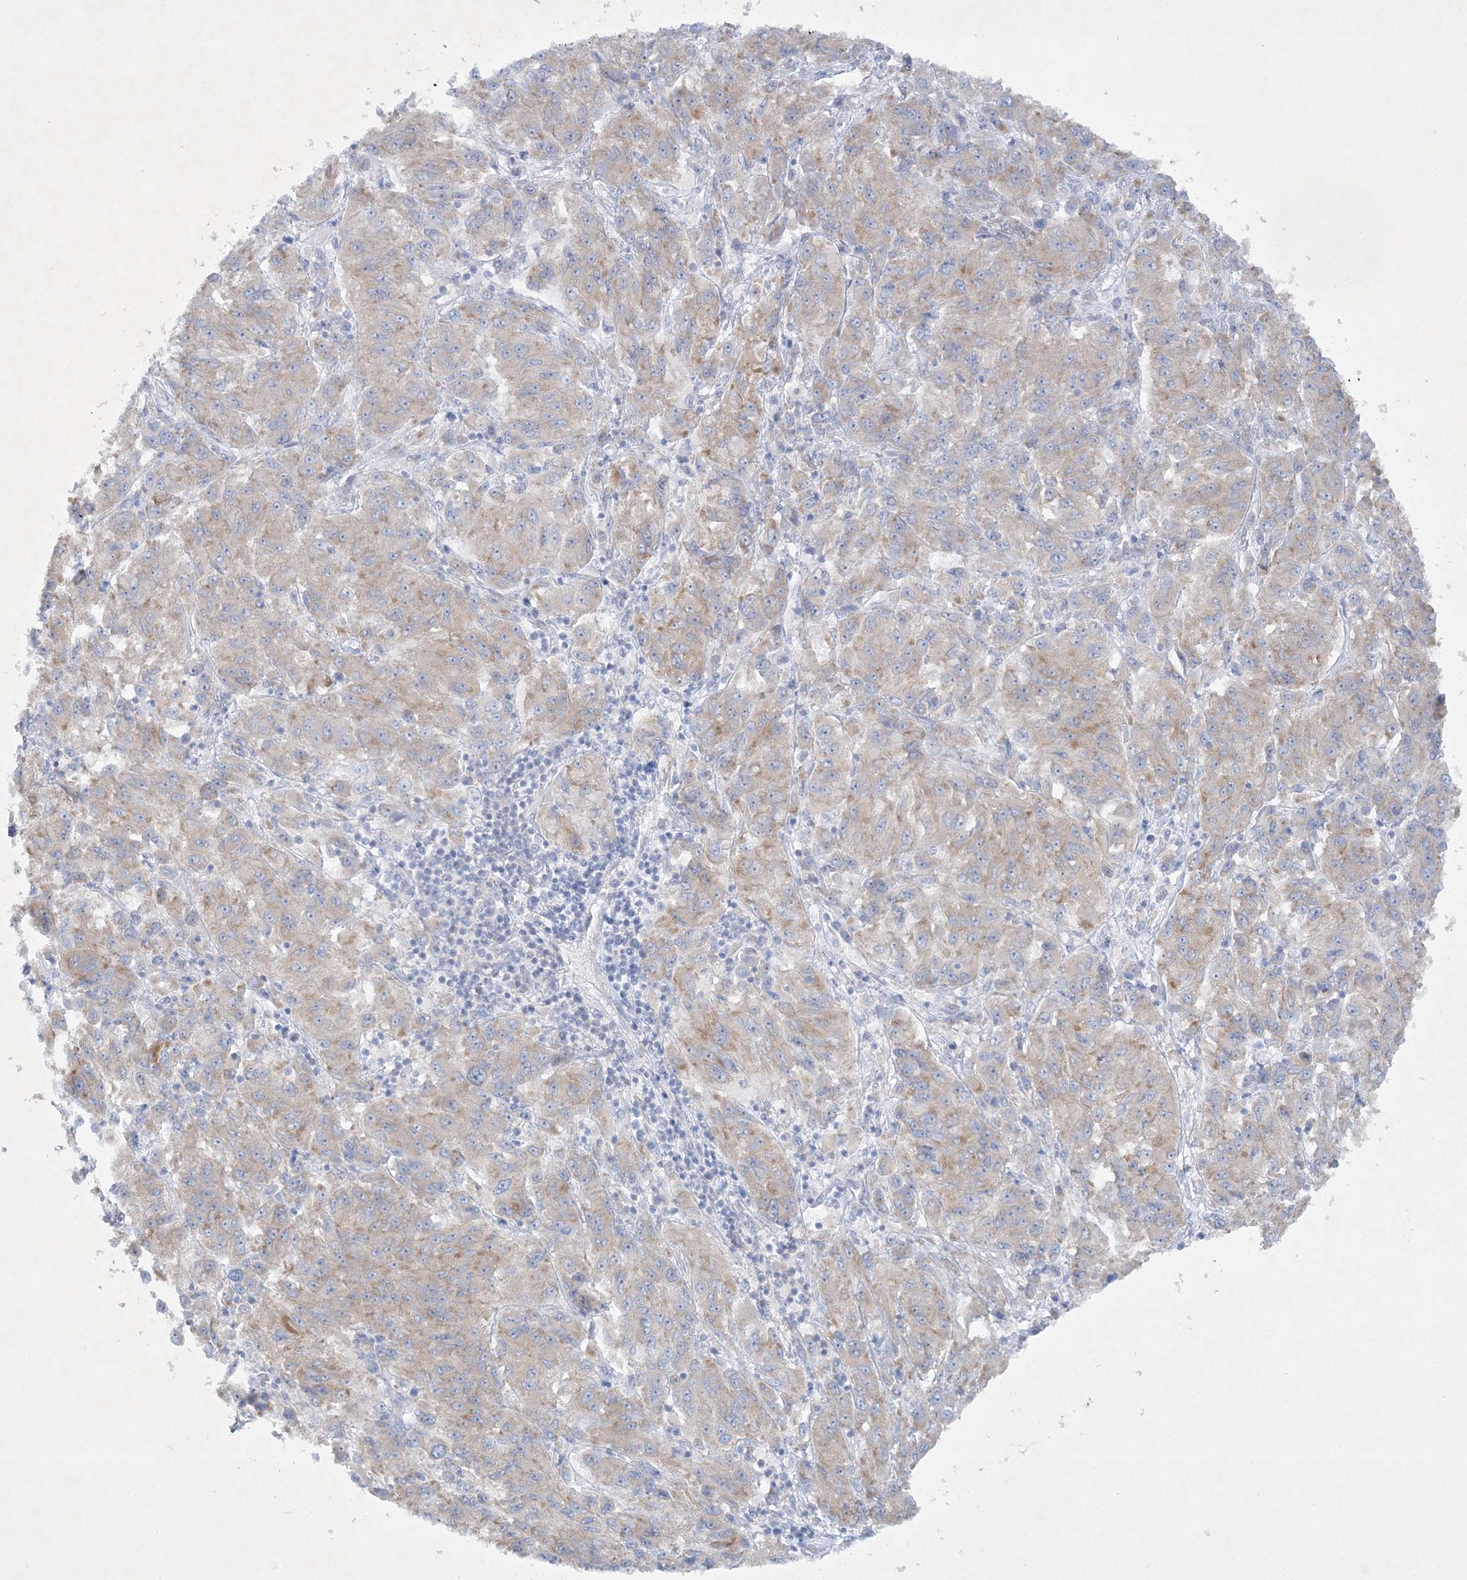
{"staining": {"intensity": "weak", "quantity": ">75%", "location": "cytoplasmic/membranous"}, "tissue": "melanoma", "cell_type": "Tumor cells", "image_type": "cancer", "snomed": [{"axis": "morphology", "description": "Malignant melanoma, Metastatic site"}, {"axis": "topography", "description": "Lung"}], "caption": "Melanoma stained with DAB (3,3'-diaminobenzidine) immunohistochemistry exhibits low levels of weak cytoplasmic/membranous positivity in about >75% of tumor cells.", "gene": "FARSB", "patient": {"sex": "male", "age": 64}}